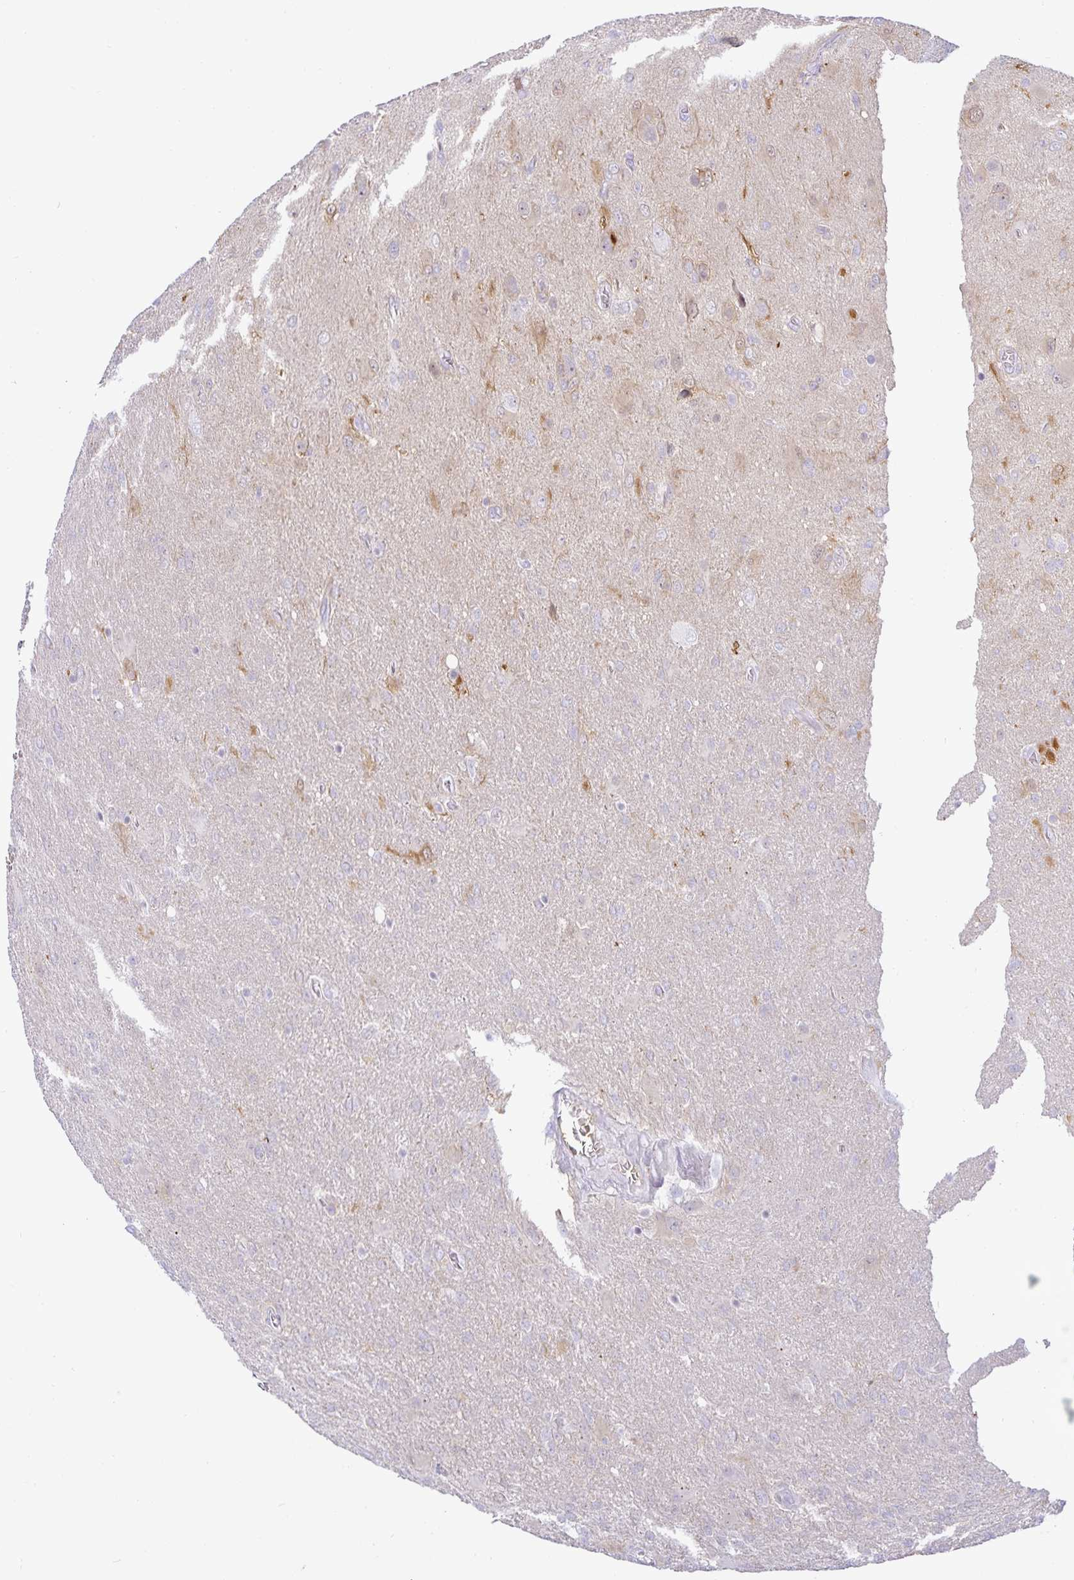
{"staining": {"intensity": "negative", "quantity": "none", "location": "none"}, "tissue": "glioma", "cell_type": "Tumor cells", "image_type": "cancer", "snomed": [{"axis": "morphology", "description": "Glioma, malignant, High grade"}, {"axis": "topography", "description": "Brain"}], "caption": "Immunohistochemistry histopathology image of neoplastic tissue: human glioma stained with DAB demonstrates no significant protein staining in tumor cells. (Immunohistochemistry, brightfield microscopy, high magnification).", "gene": "MON2", "patient": {"sex": "male", "age": 61}}